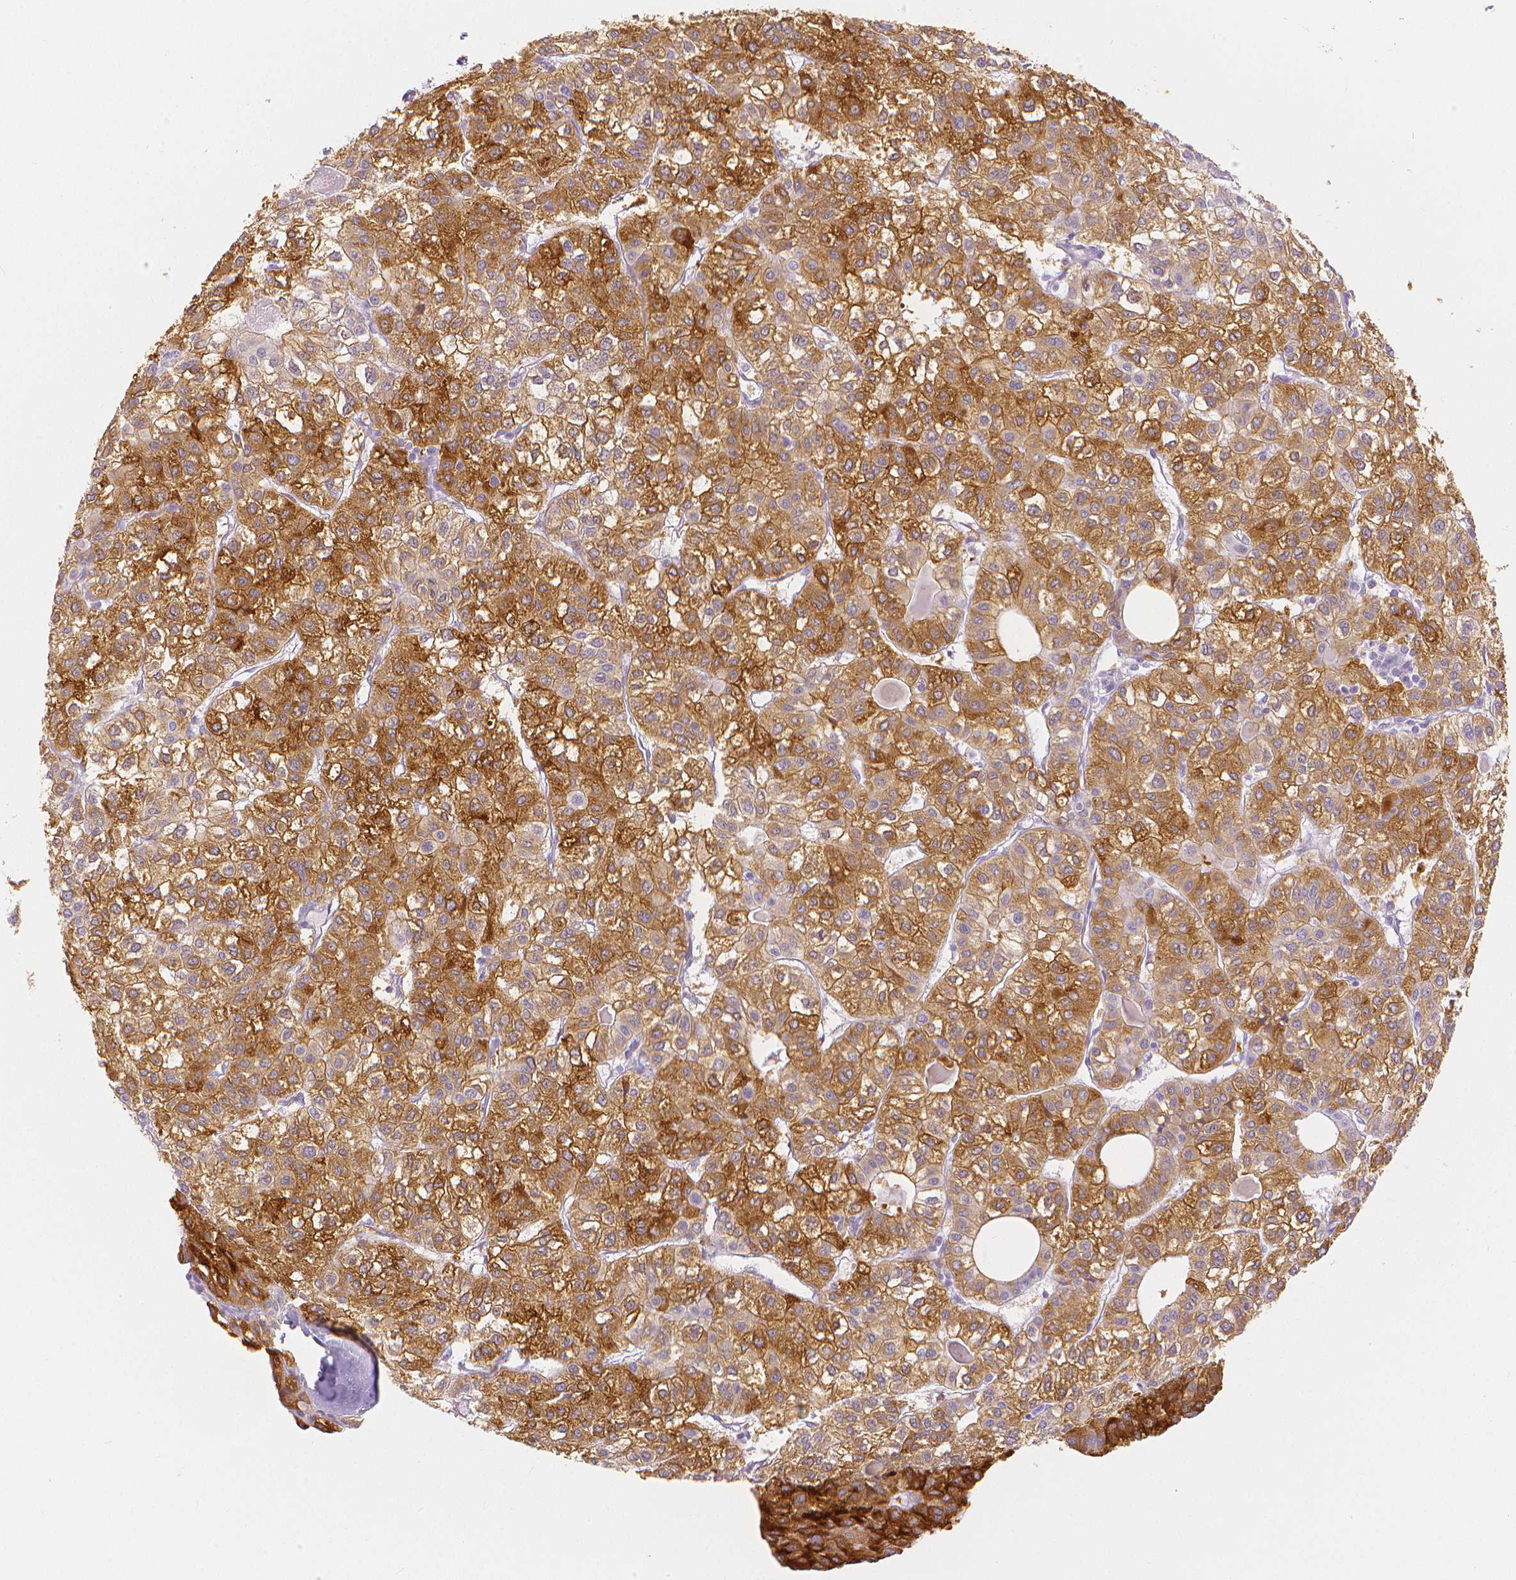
{"staining": {"intensity": "strong", "quantity": ">75%", "location": "cytoplasmic/membranous"}, "tissue": "liver cancer", "cell_type": "Tumor cells", "image_type": "cancer", "snomed": [{"axis": "morphology", "description": "Carcinoma, Hepatocellular, NOS"}, {"axis": "topography", "description": "Liver"}], "caption": "Approximately >75% of tumor cells in hepatocellular carcinoma (liver) exhibit strong cytoplasmic/membranous protein expression as visualized by brown immunohistochemical staining.", "gene": "SLC27A5", "patient": {"sex": "female", "age": 43}}